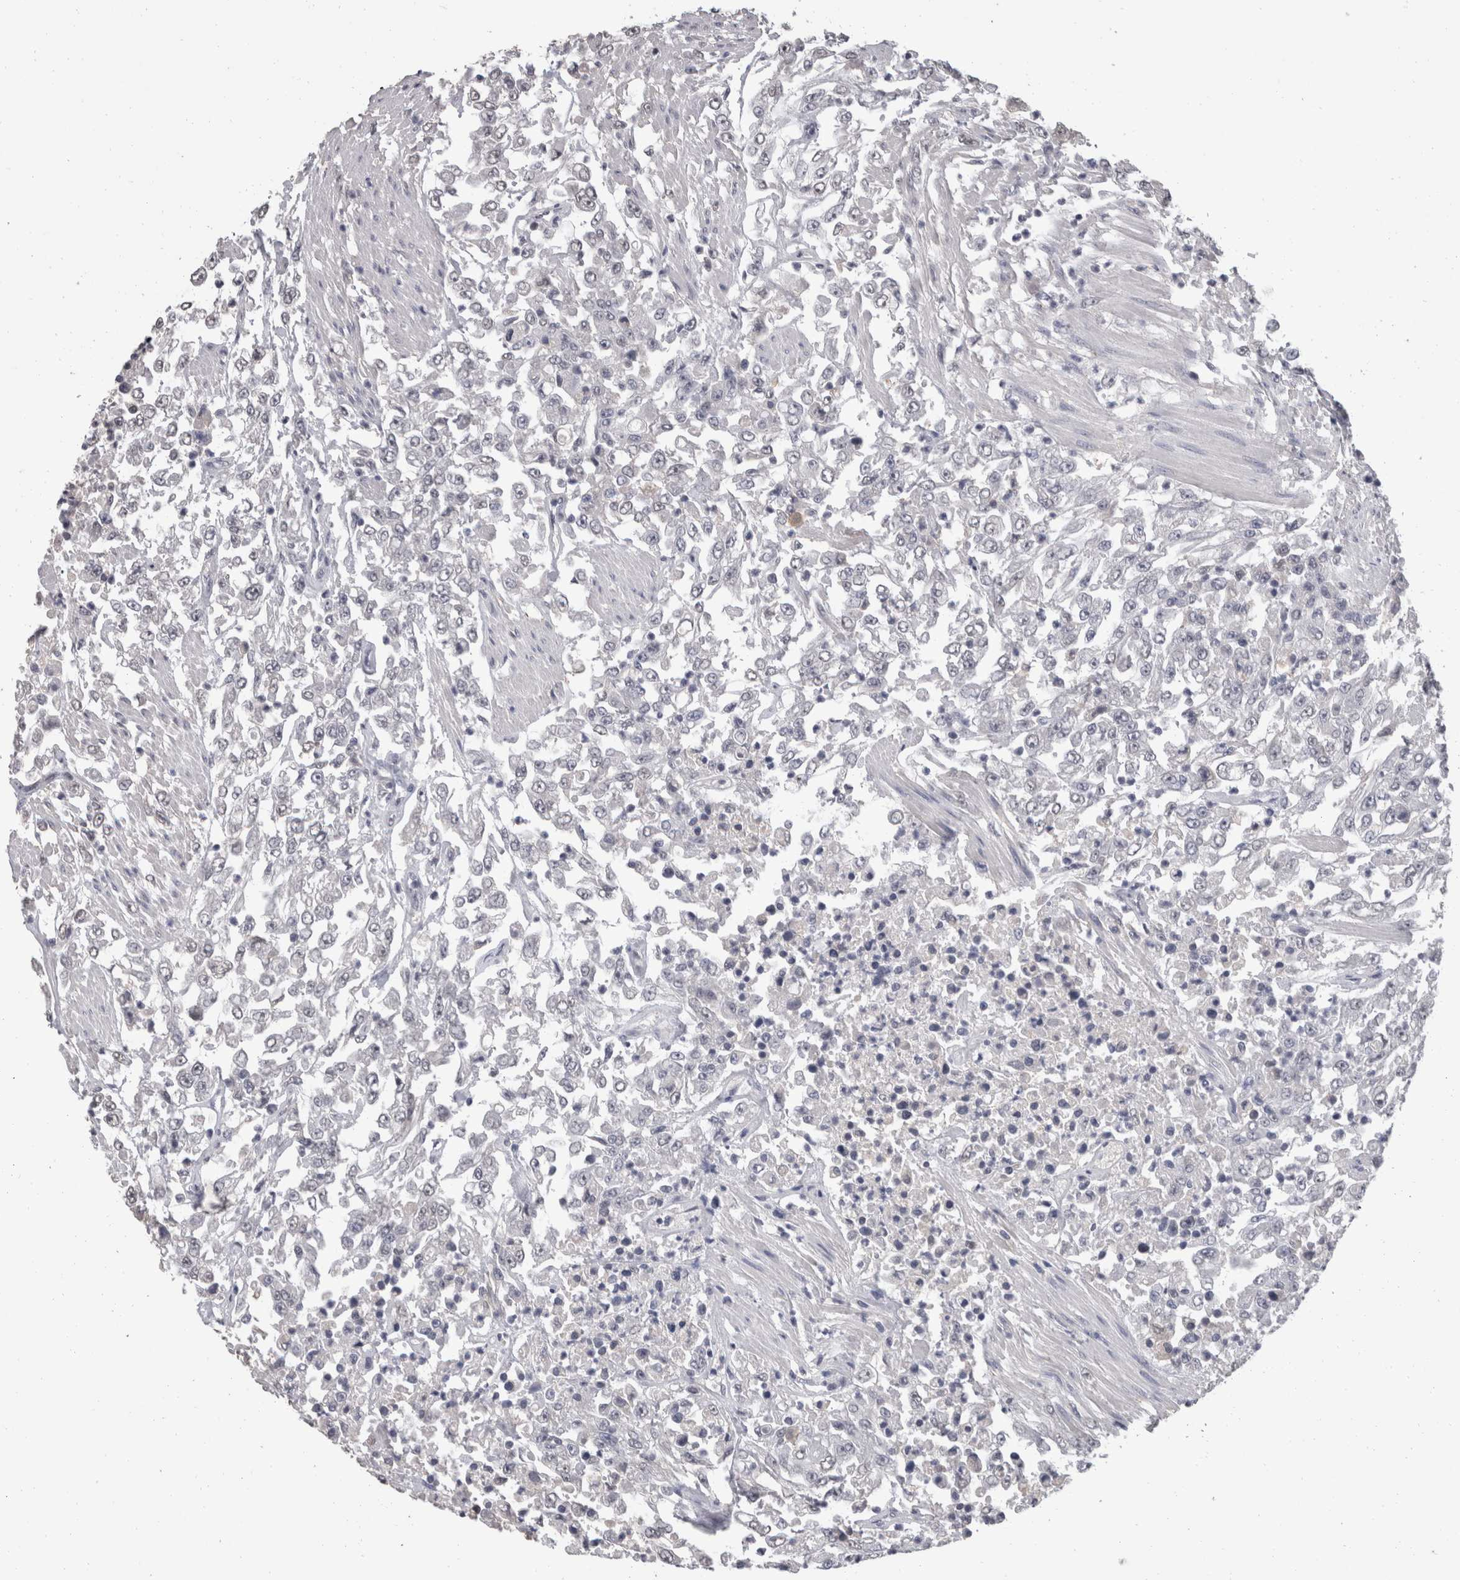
{"staining": {"intensity": "negative", "quantity": "none", "location": "none"}, "tissue": "urothelial cancer", "cell_type": "Tumor cells", "image_type": "cancer", "snomed": [{"axis": "morphology", "description": "Urothelial carcinoma, High grade"}, {"axis": "topography", "description": "Urinary bladder"}], "caption": "Image shows no protein expression in tumor cells of urothelial carcinoma (high-grade) tissue.", "gene": "DDX17", "patient": {"sex": "male", "age": 46}}